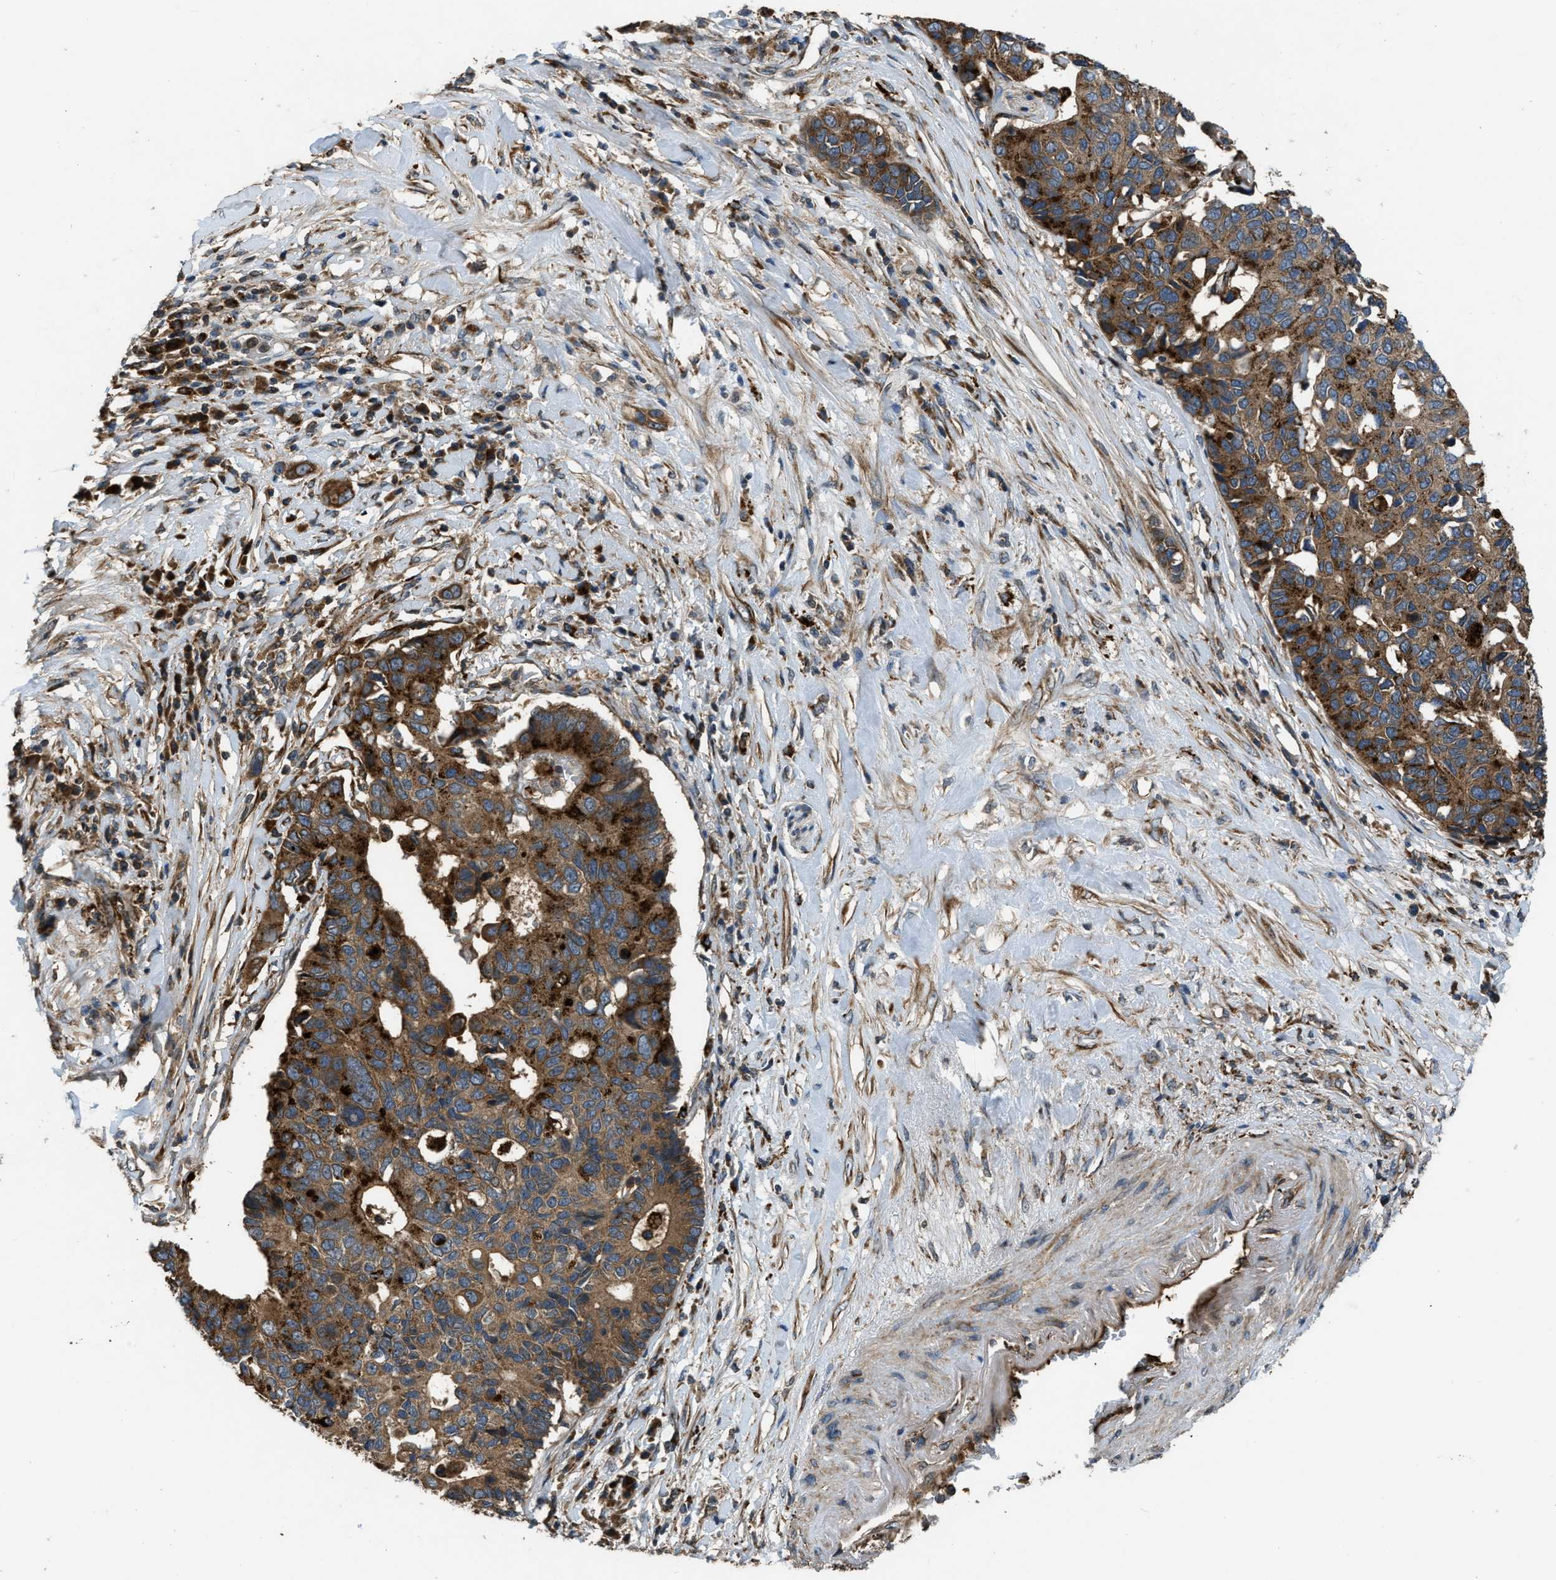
{"staining": {"intensity": "strong", "quantity": ">75%", "location": "cytoplasmic/membranous"}, "tissue": "pancreatic cancer", "cell_type": "Tumor cells", "image_type": "cancer", "snomed": [{"axis": "morphology", "description": "Adenocarcinoma, NOS"}, {"axis": "topography", "description": "Pancreas"}], "caption": "IHC of human pancreatic cancer (adenocarcinoma) shows high levels of strong cytoplasmic/membranous staining in about >75% of tumor cells. (IHC, brightfield microscopy, high magnification).", "gene": "GGH", "patient": {"sex": "female", "age": 56}}